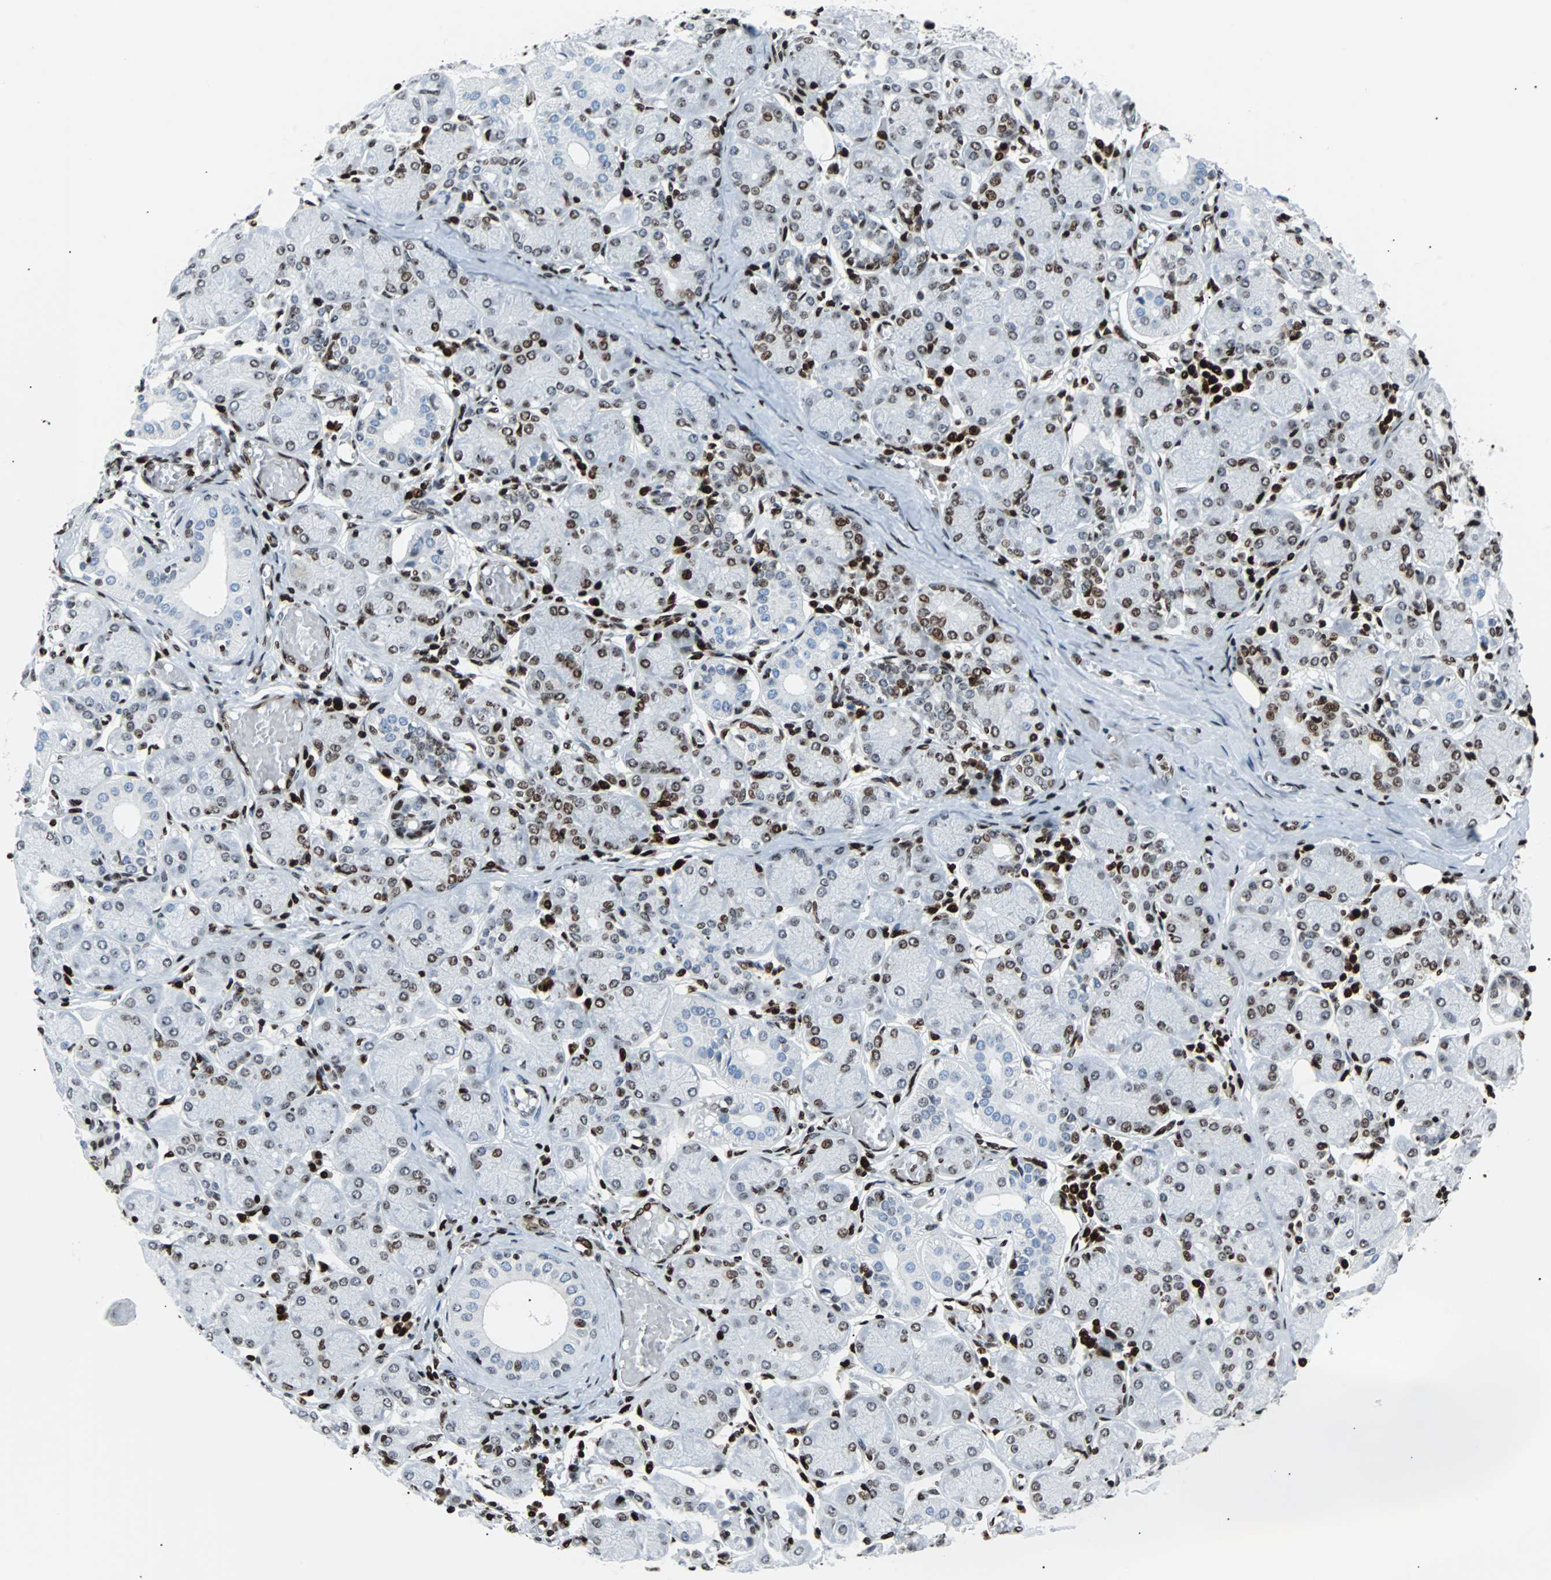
{"staining": {"intensity": "moderate", "quantity": "25%-75%", "location": "nuclear"}, "tissue": "salivary gland", "cell_type": "Glandular cells", "image_type": "normal", "snomed": [{"axis": "morphology", "description": "Normal tissue, NOS"}, {"axis": "topography", "description": "Salivary gland"}], "caption": "A brown stain labels moderate nuclear expression of a protein in glandular cells of benign salivary gland.", "gene": "ZNF131", "patient": {"sex": "female", "age": 24}}